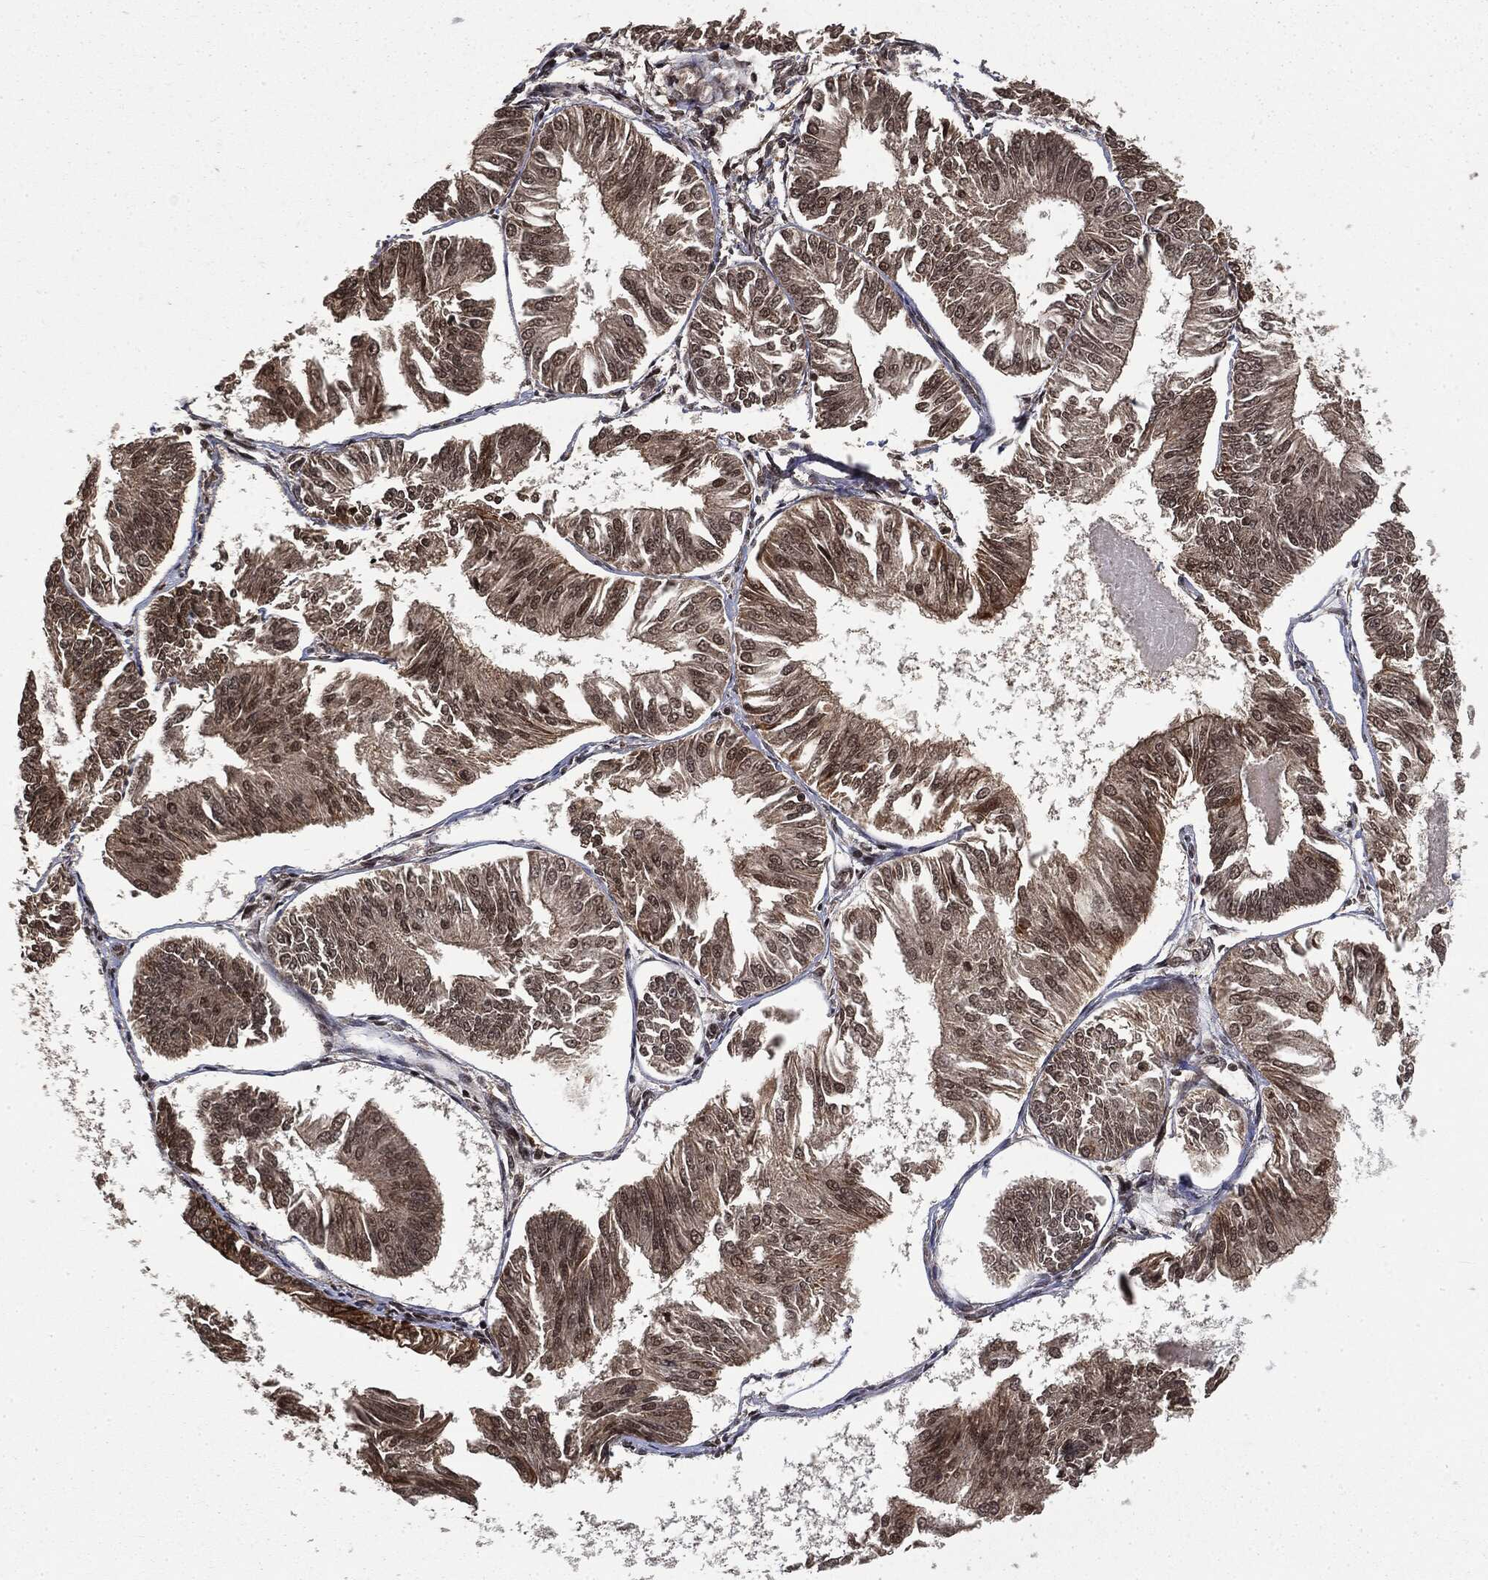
{"staining": {"intensity": "weak", "quantity": "25%-75%", "location": "cytoplasmic/membranous"}, "tissue": "endometrial cancer", "cell_type": "Tumor cells", "image_type": "cancer", "snomed": [{"axis": "morphology", "description": "Adenocarcinoma, NOS"}, {"axis": "topography", "description": "Endometrium"}], "caption": "Protein analysis of adenocarcinoma (endometrial) tissue exhibits weak cytoplasmic/membranous positivity in approximately 25%-75% of tumor cells.", "gene": "CTDP1", "patient": {"sex": "female", "age": 58}}